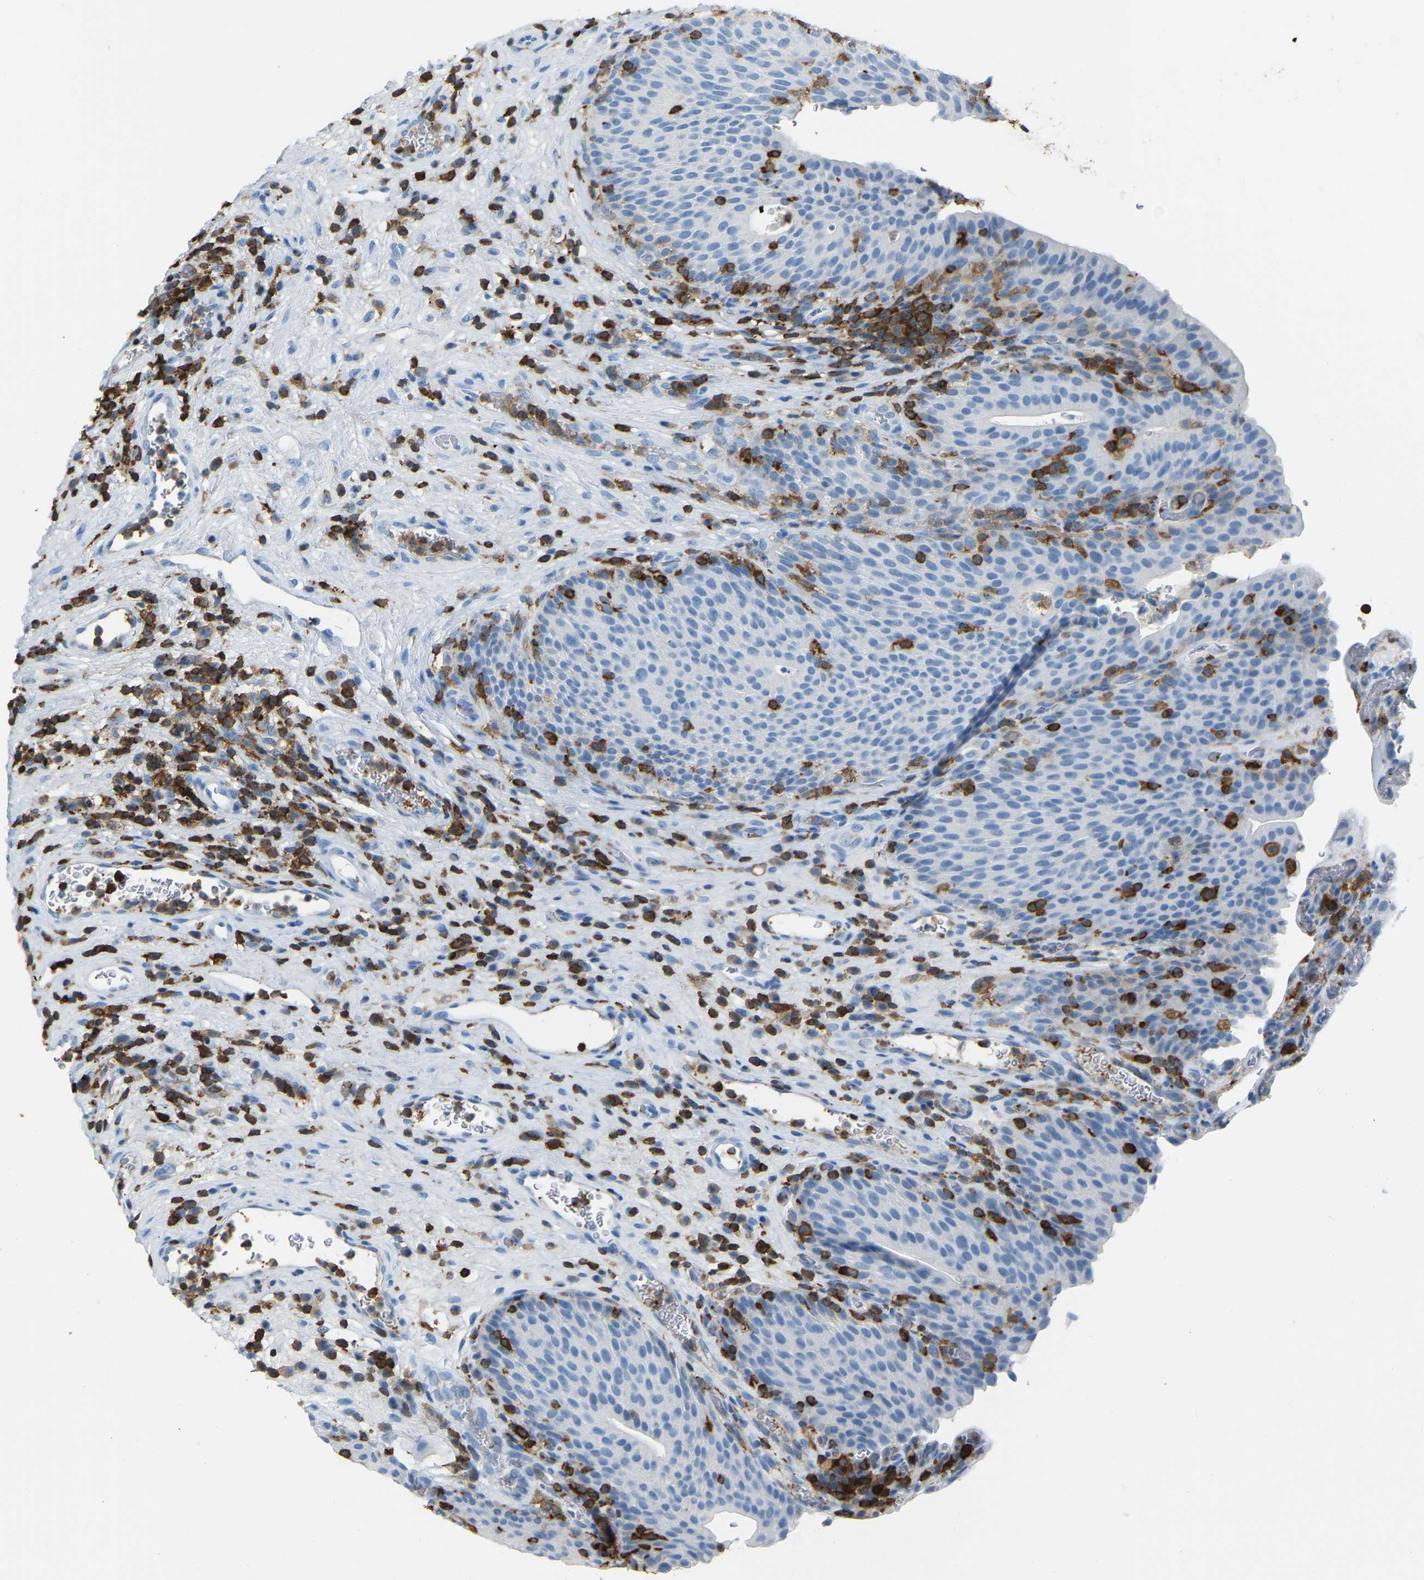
{"staining": {"intensity": "negative", "quantity": "none", "location": "none"}, "tissue": "urothelial cancer", "cell_type": "Tumor cells", "image_type": "cancer", "snomed": [{"axis": "morphology", "description": "Urothelial carcinoma, High grade"}, {"axis": "topography", "description": "Urinary bladder"}], "caption": "This photomicrograph is of urothelial cancer stained with immunohistochemistry to label a protein in brown with the nuclei are counter-stained blue. There is no expression in tumor cells. (DAB IHC with hematoxylin counter stain).", "gene": "ARHGAP45", "patient": {"sex": "male", "age": 74}}